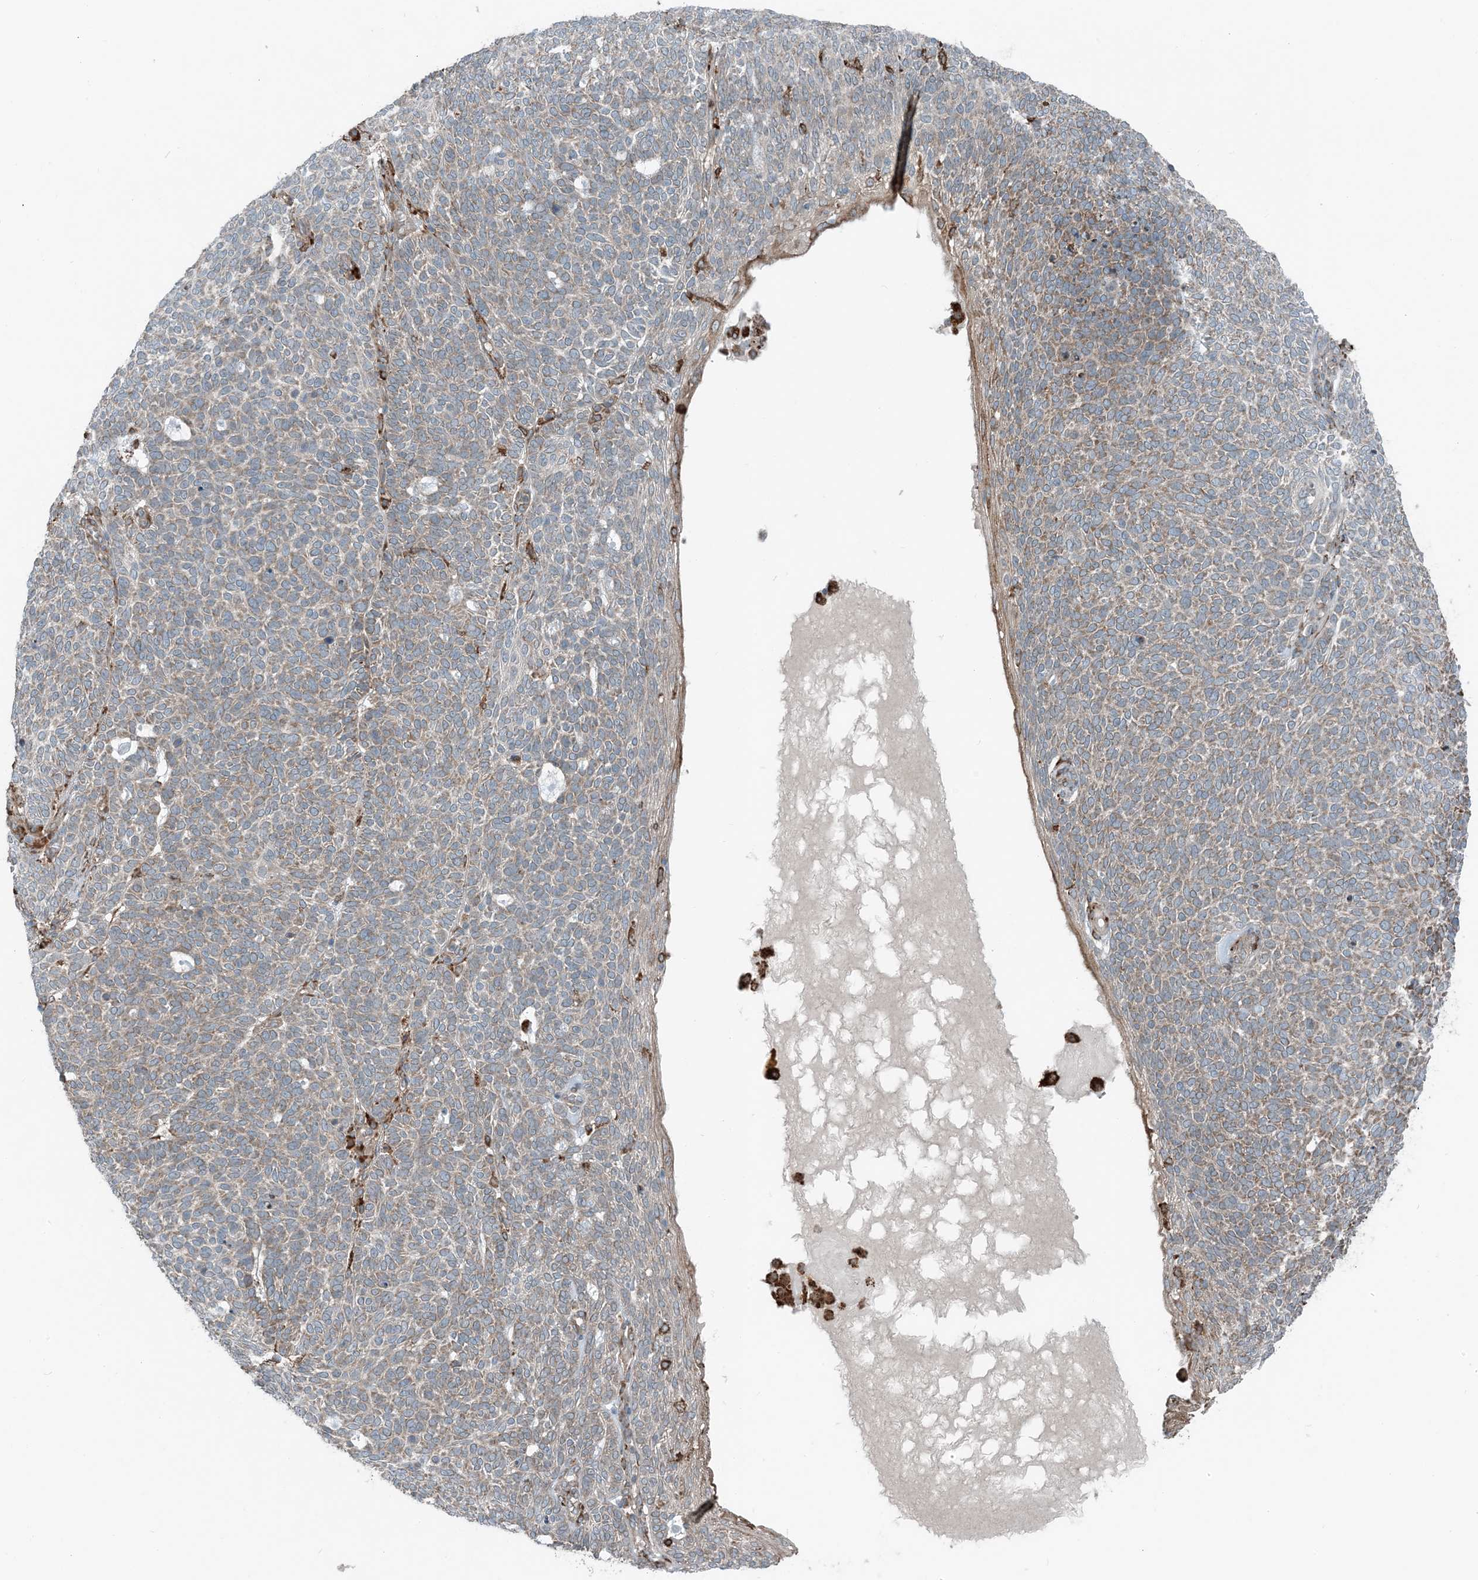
{"staining": {"intensity": "weak", "quantity": ">75%", "location": "cytoplasmic/membranous"}, "tissue": "skin cancer", "cell_type": "Tumor cells", "image_type": "cancer", "snomed": [{"axis": "morphology", "description": "Squamous cell carcinoma, NOS"}, {"axis": "topography", "description": "Skin"}], "caption": "IHC histopathology image of neoplastic tissue: human squamous cell carcinoma (skin) stained using IHC shows low levels of weak protein expression localized specifically in the cytoplasmic/membranous of tumor cells, appearing as a cytoplasmic/membranous brown color.", "gene": "CERKL", "patient": {"sex": "female", "age": 90}}